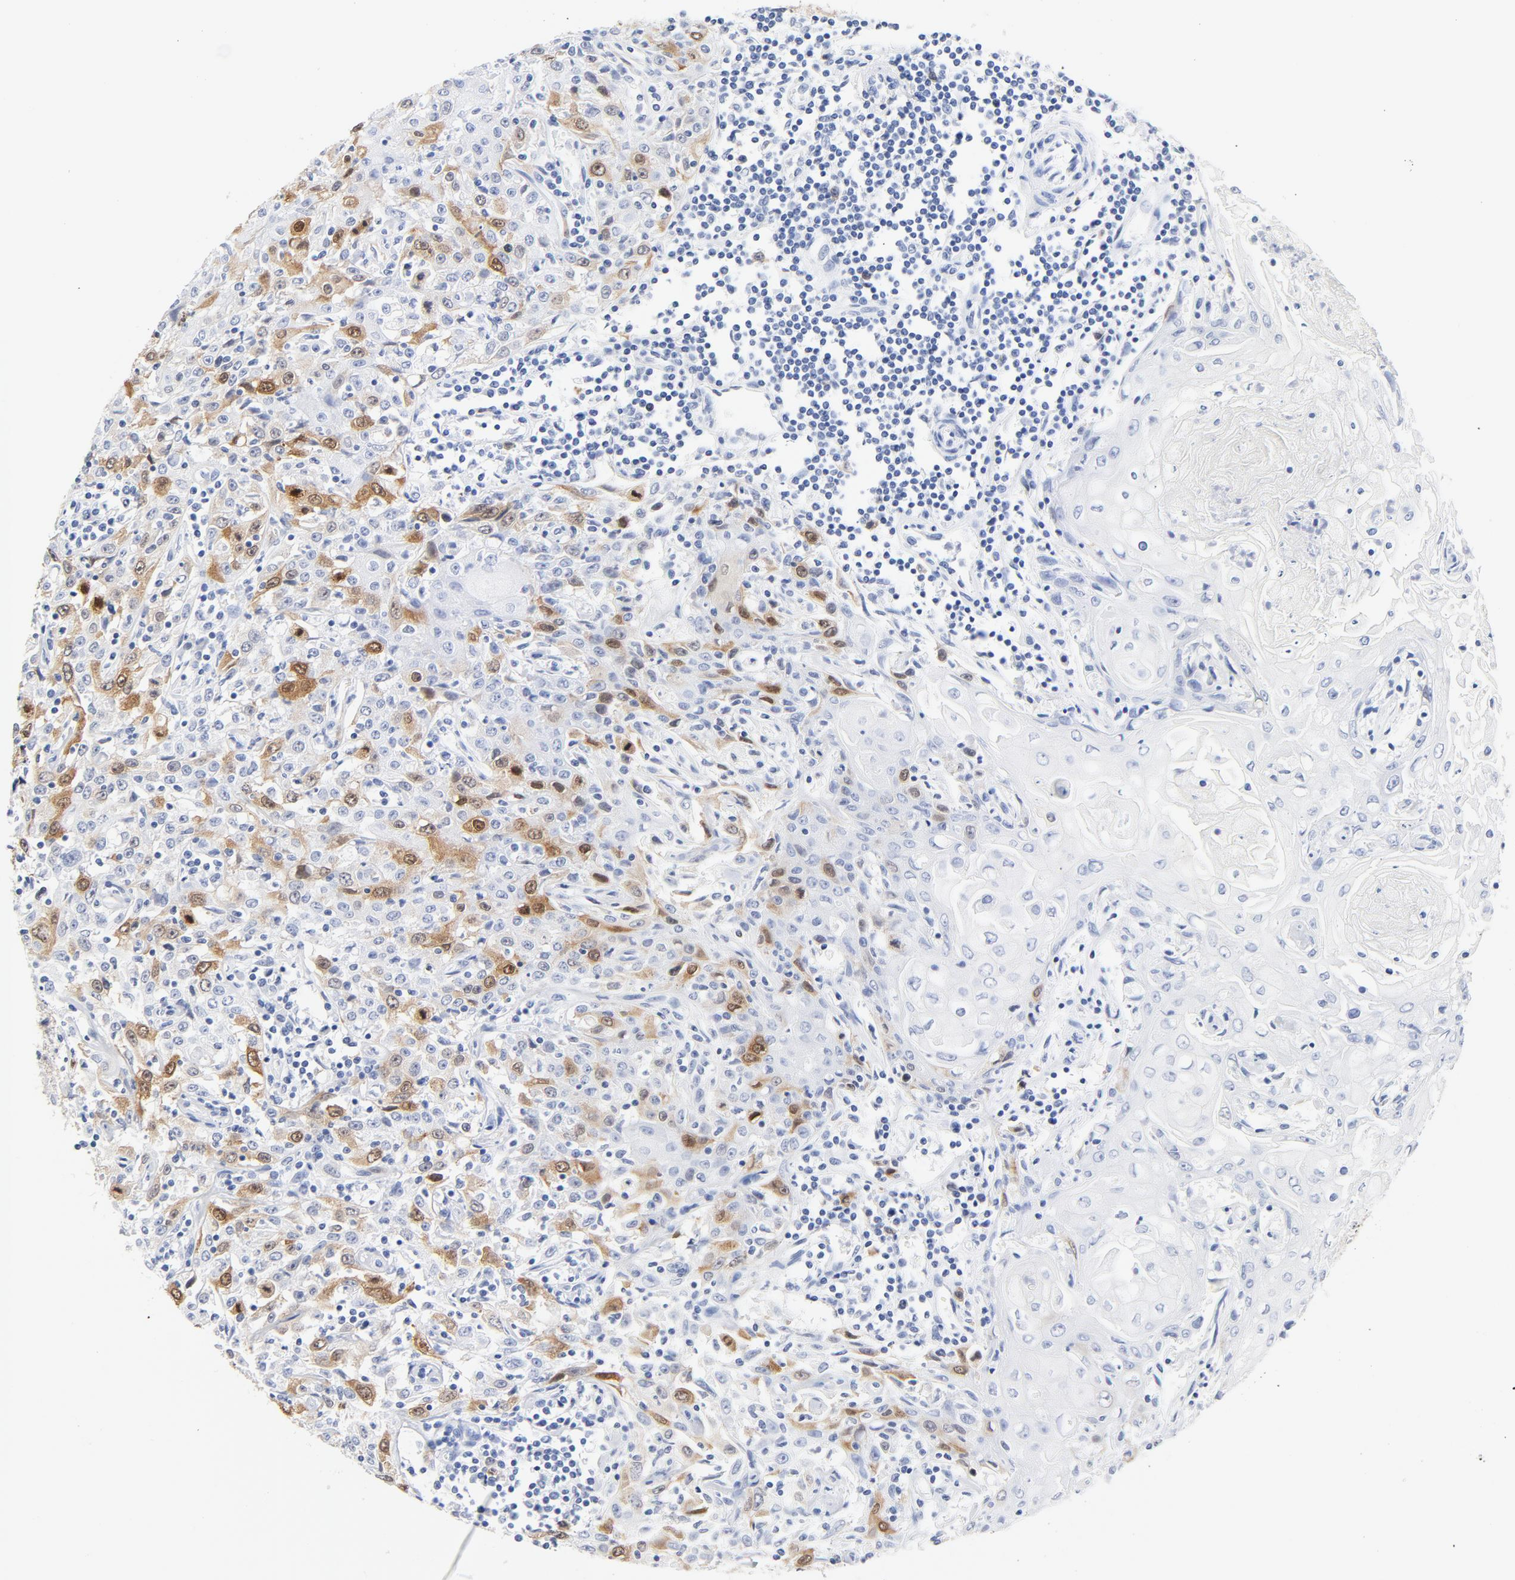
{"staining": {"intensity": "moderate", "quantity": "25%-75%", "location": "cytoplasmic/membranous,nuclear"}, "tissue": "head and neck cancer", "cell_type": "Tumor cells", "image_type": "cancer", "snomed": [{"axis": "morphology", "description": "Squamous cell carcinoma, NOS"}, {"axis": "topography", "description": "Oral tissue"}, {"axis": "topography", "description": "Head-Neck"}], "caption": "Immunohistochemical staining of human head and neck squamous cell carcinoma reveals medium levels of moderate cytoplasmic/membranous and nuclear protein positivity in approximately 25%-75% of tumor cells.", "gene": "CDC20", "patient": {"sex": "female", "age": 76}}